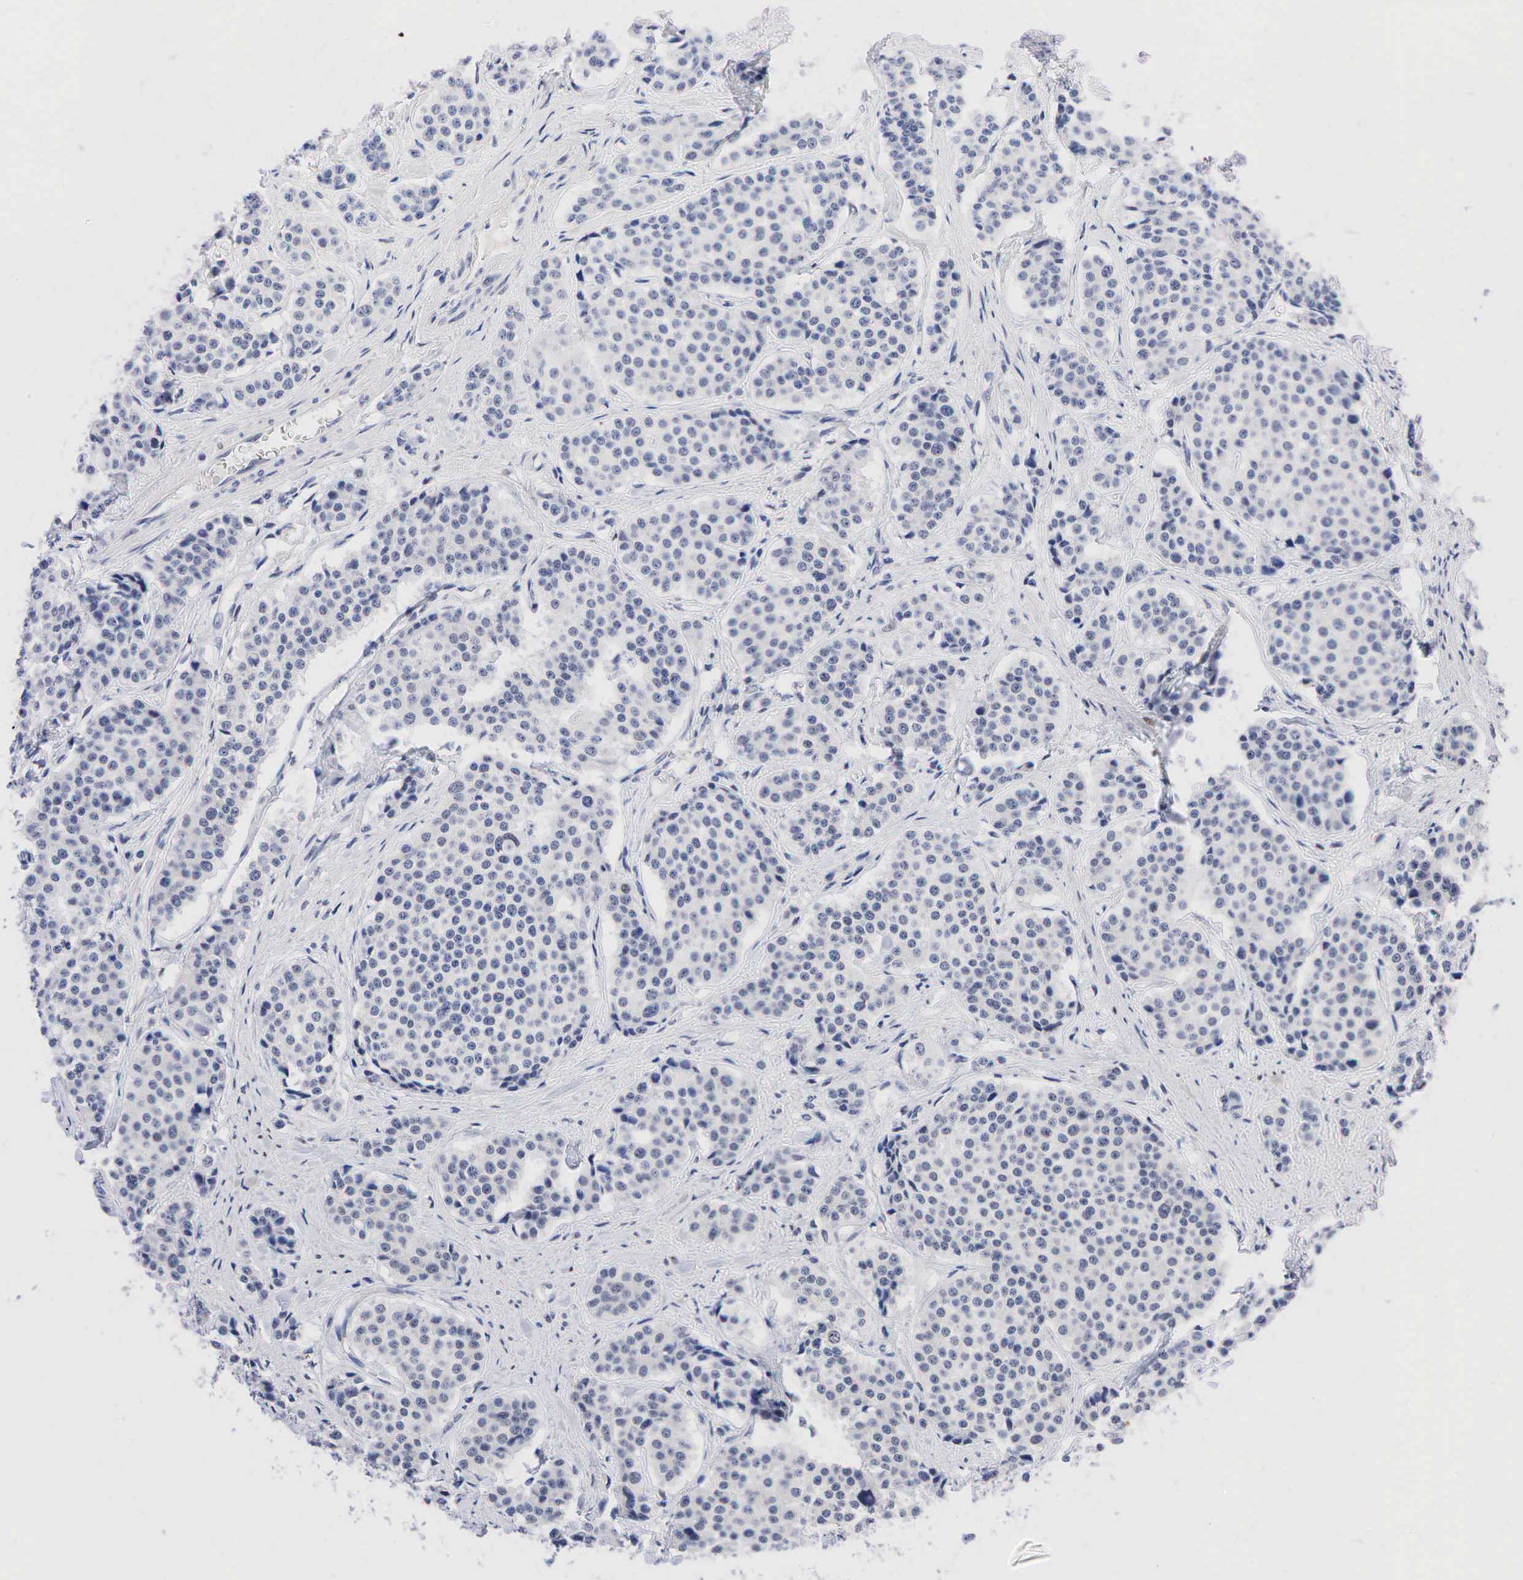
{"staining": {"intensity": "negative", "quantity": "none", "location": "none"}, "tissue": "carcinoid", "cell_type": "Tumor cells", "image_type": "cancer", "snomed": [{"axis": "morphology", "description": "Carcinoid, malignant, NOS"}, {"axis": "topography", "description": "Small intestine"}], "caption": "Tumor cells are negative for protein expression in human carcinoid.", "gene": "PGR", "patient": {"sex": "male", "age": 60}}